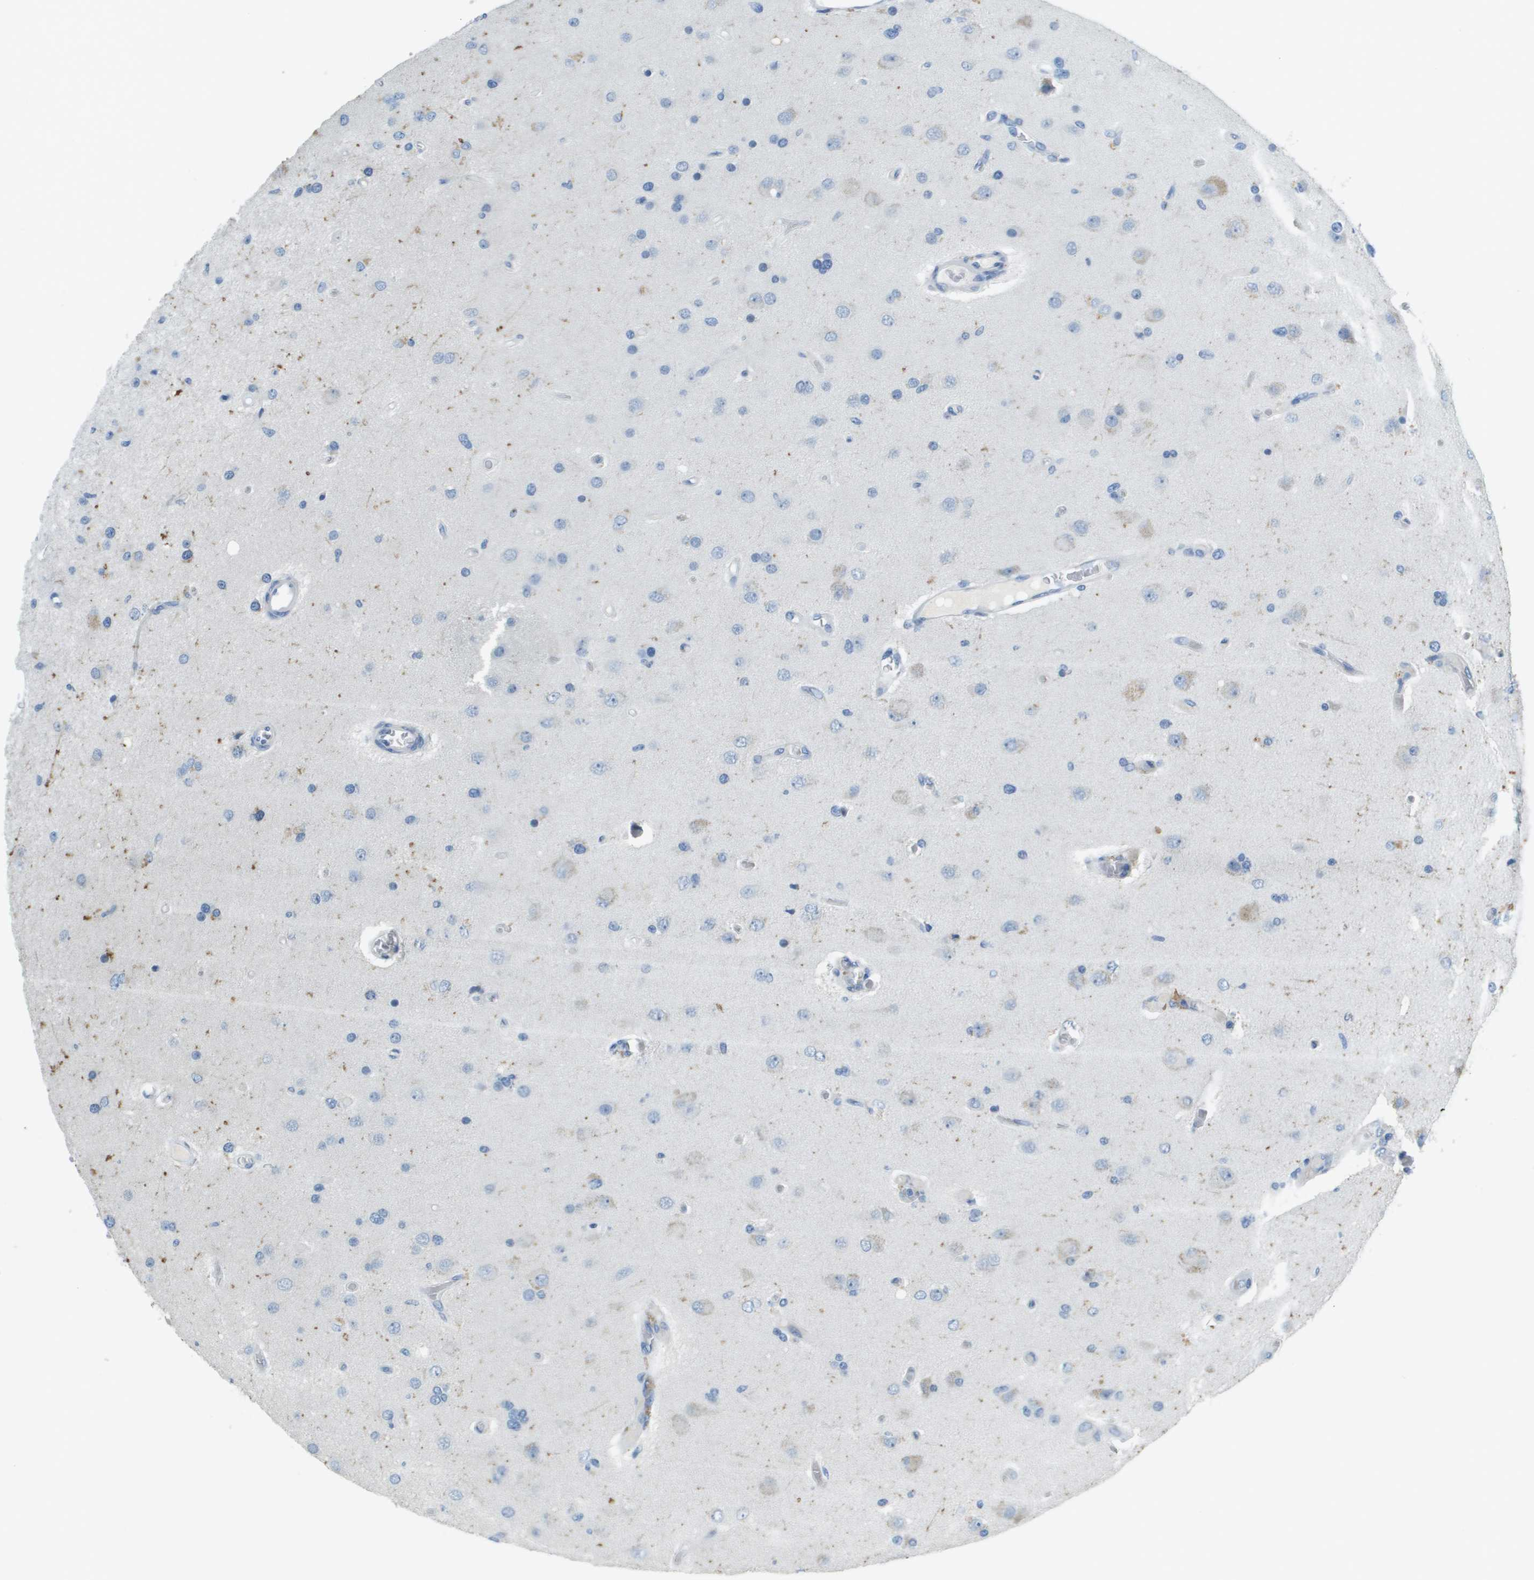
{"staining": {"intensity": "negative", "quantity": "none", "location": "none"}, "tissue": "glioma", "cell_type": "Tumor cells", "image_type": "cancer", "snomed": [{"axis": "morphology", "description": "Normal tissue, NOS"}, {"axis": "morphology", "description": "Glioma, malignant, High grade"}, {"axis": "topography", "description": "Cerebral cortex"}], "caption": "Immunohistochemical staining of human malignant high-grade glioma reveals no significant staining in tumor cells.", "gene": "PTGDR2", "patient": {"sex": "male", "age": 77}}